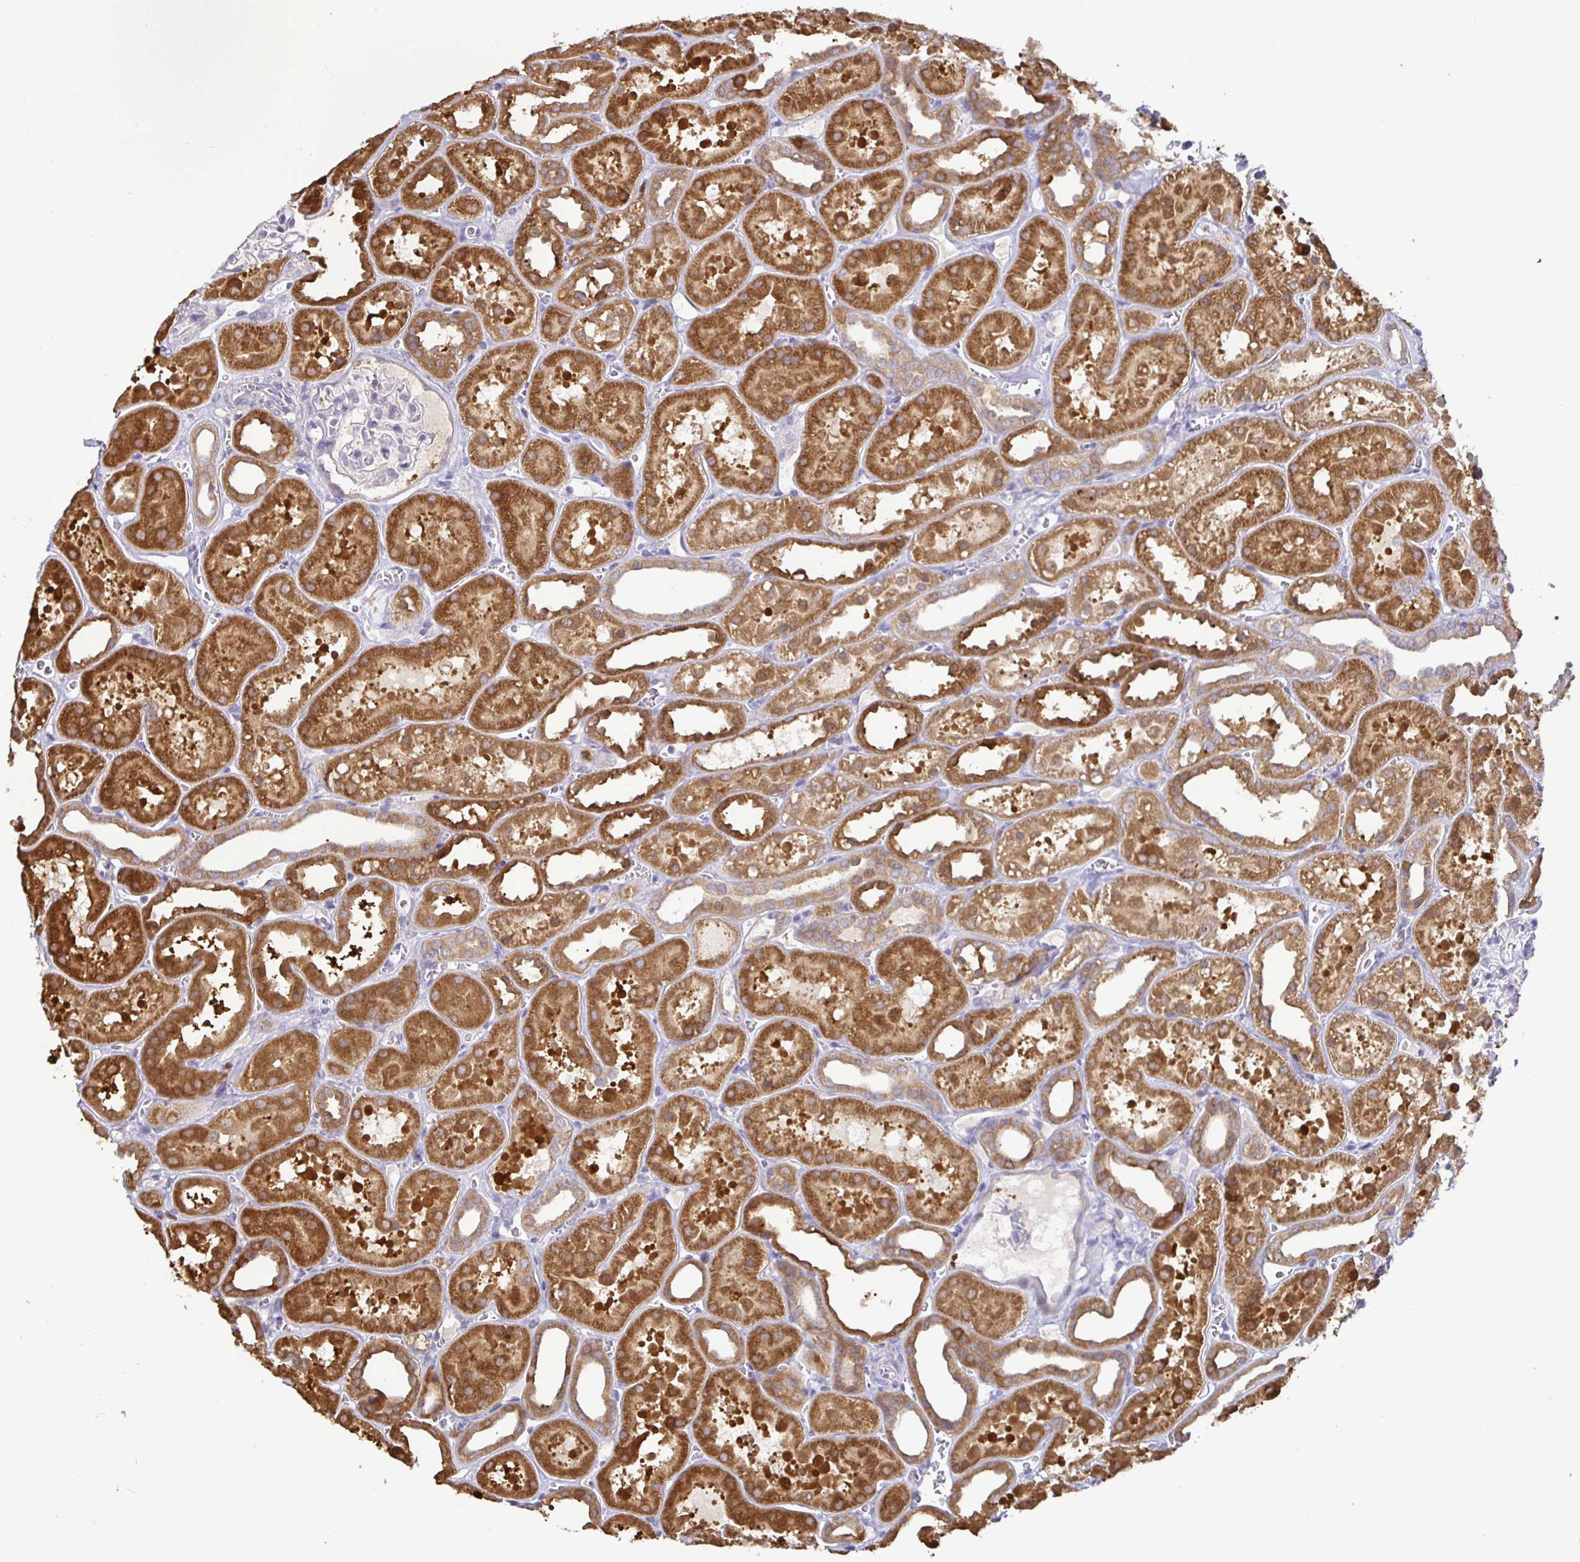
{"staining": {"intensity": "negative", "quantity": "none", "location": "none"}, "tissue": "kidney", "cell_type": "Cells in glomeruli", "image_type": "normal", "snomed": [{"axis": "morphology", "description": "Normal tissue, NOS"}, {"axis": "topography", "description": "Kidney"}], "caption": "This is an IHC photomicrograph of benign kidney. There is no positivity in cells in glomeruli.", "gene": "SHISA4", "patient": {"sex": "female", "age": 41}}